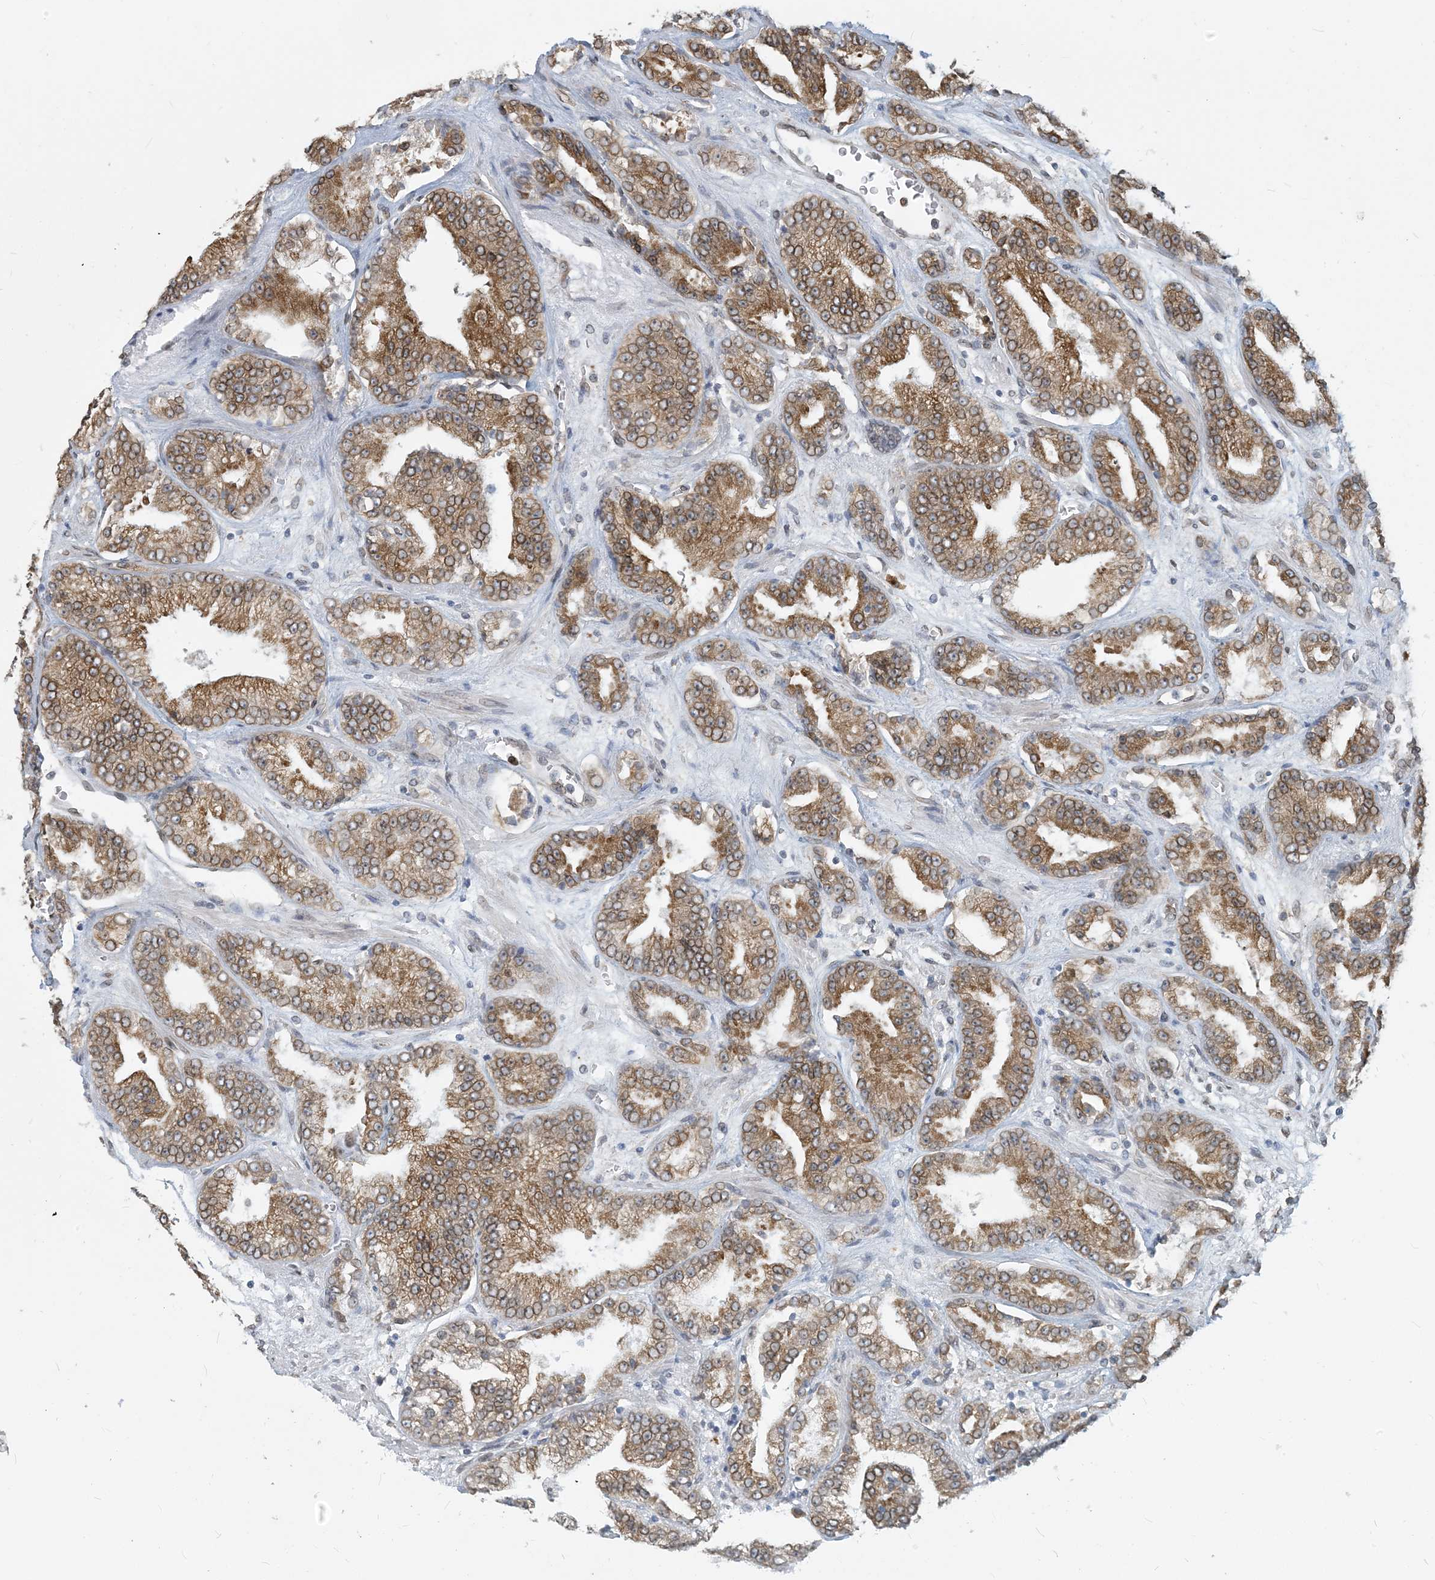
{"staining": {"intensity": "moderate", "quantity": ">75%", "location": "cytoplasmic/membranous"}, "tissue": "prostate cancer", "cell_type": "Tumor cells", "image_type": "cancer", "snomed": [{"axis": "morphology", "description": "Adenocarcinoma, High grade"}, {"axis": "topography", "description": "Prostate"}], "caption": "IHC (DAB) staining of human adenocarcinoma (high-grade) (prostate) shows moderate cytoplasmic/membranous protein positivity in about >75% of tumor cells. (DAB (3,3'-diaminobenzidine) IHC with brightfield microscopy, high magnification).", "gene": "WWP1", "patient": {"sex": "male", "age": 71}}